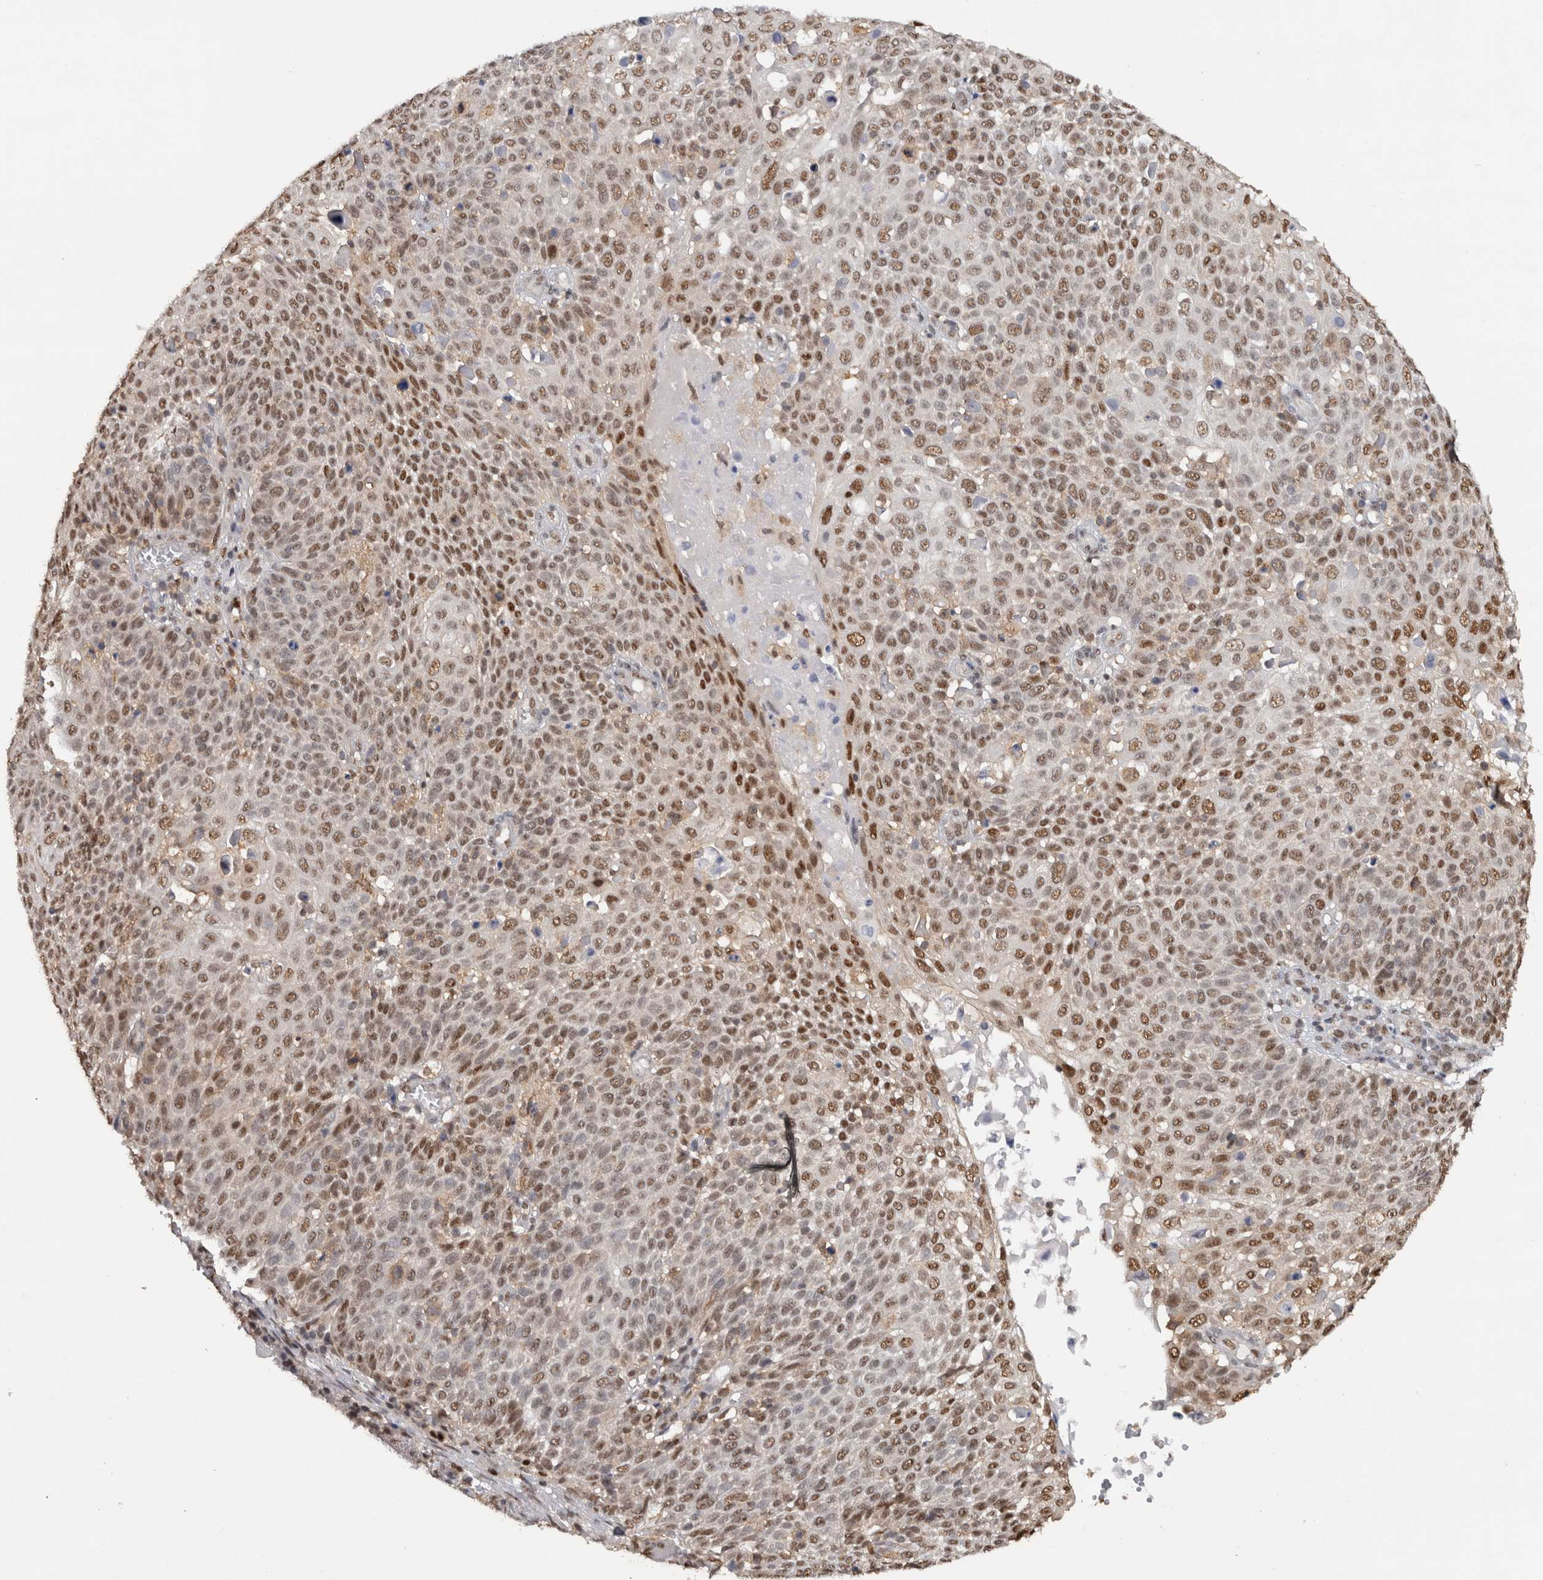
{"staining": {"intensity": "moderate", "quantity": ">75%", "location": "nuclear"}, "tissue": "cervical cancer", "cell_type": "Tumor cells", "image_type": "cancer", "snomed": [{"axis": "morphology", "description": "Squamous cell carcinoma, NOS"}, {"axis": "topography", "description": "Cervix"}], "caption": "The image displays a brown stain indicating the presence of a protein in the nuclear of tumor cells in cervical cancer (squamous cell carcinoma). (DAB (3,3'-diaminobenzidine) = brown stain, brightfield microscopy at high magnification).", "gene": "RPS6KA2", "patient": {"sex": "female", "age": 74}}